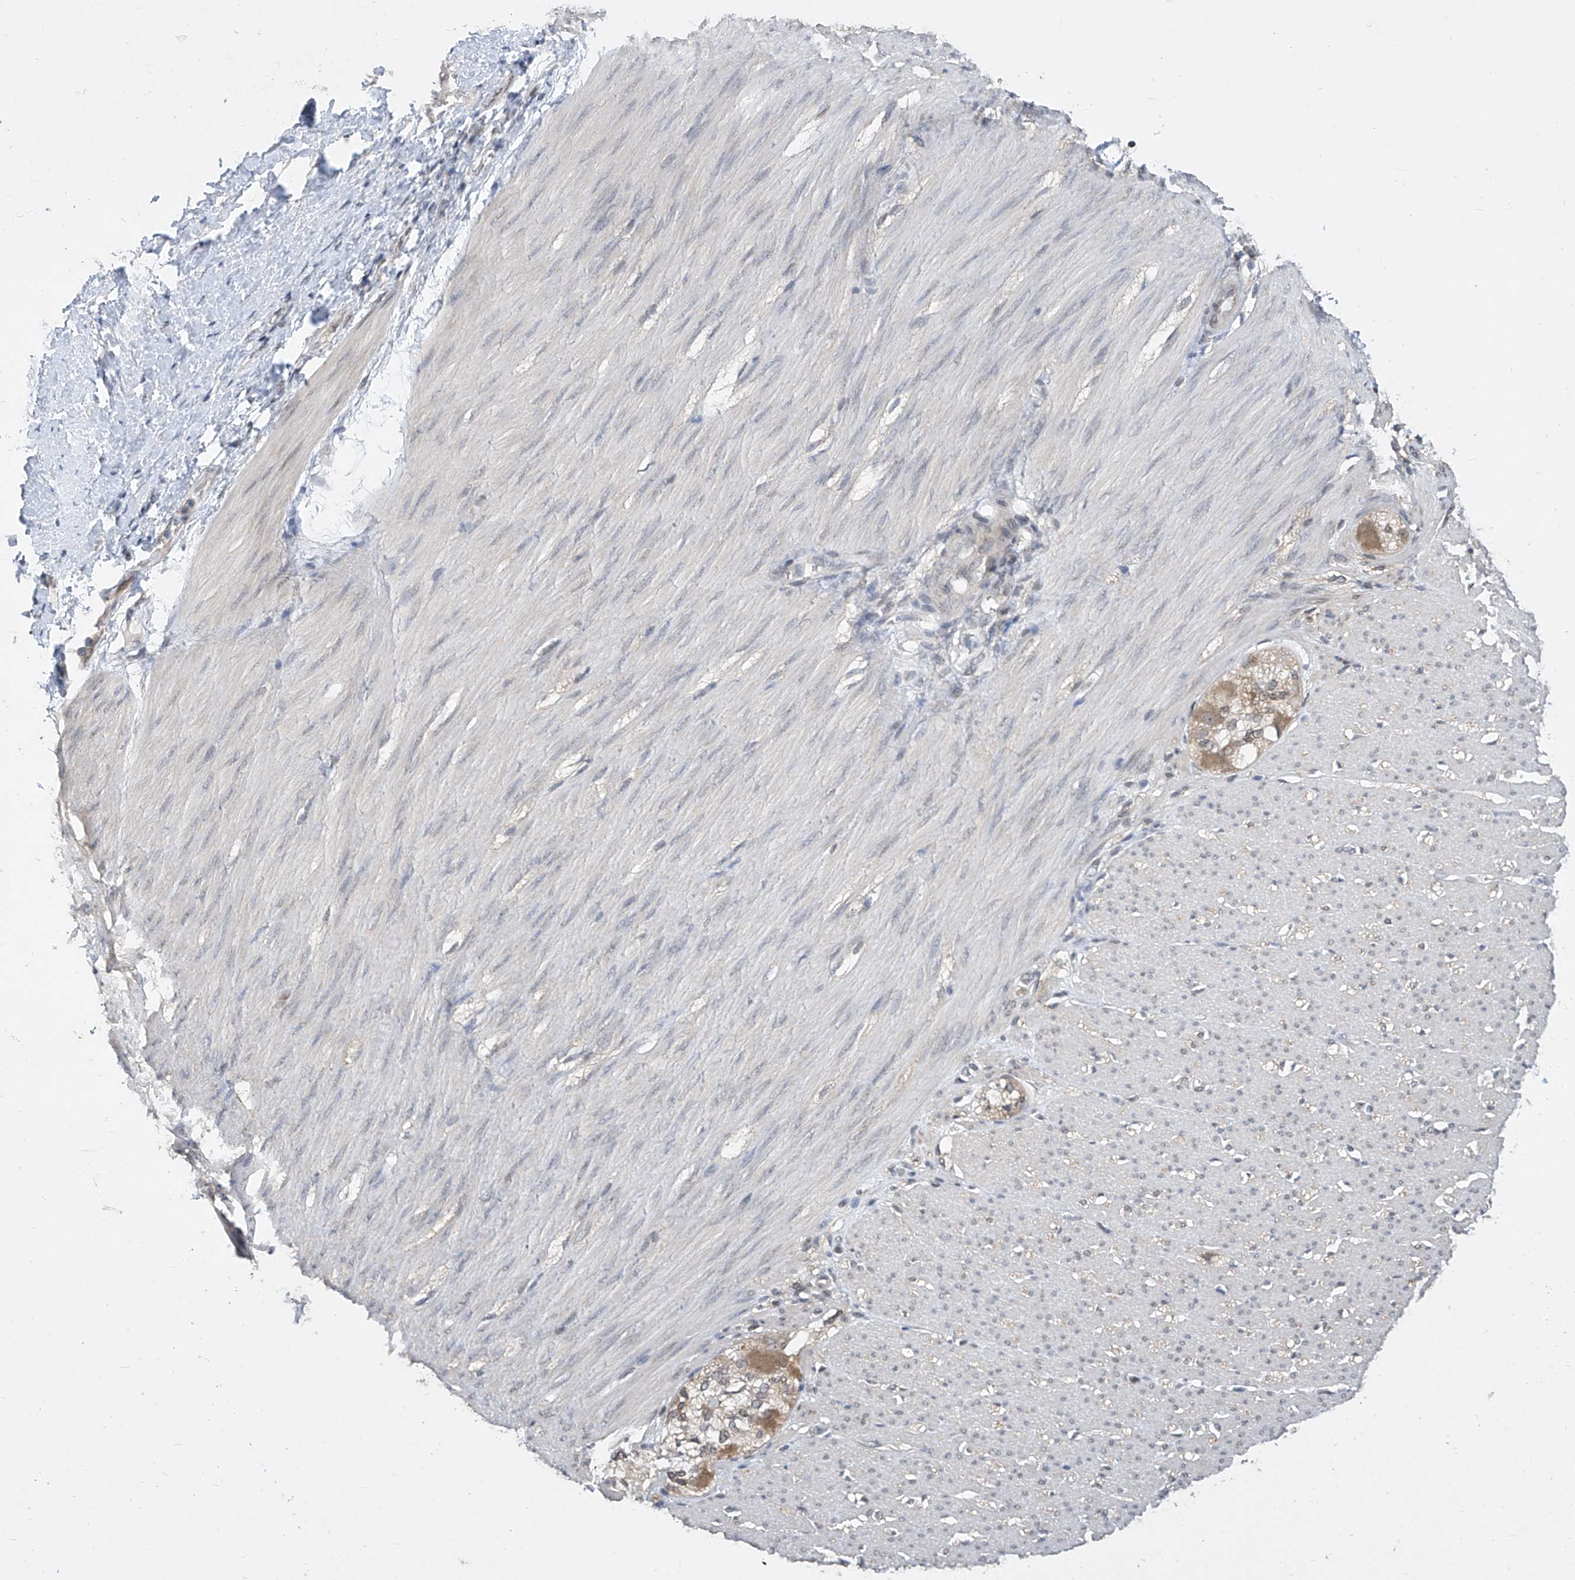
{"staining": {"intensity": "strong", "quantity": "<25%", "location": "cytoplasmic/membranous"}, "tissue": "smooth muscle", "cell_type": "Smooth muscle cells", "image_type": "normal", "snomed": [{"axis": "morphology", "description": "Normal tissue, NOS"}, {"axis": "morphology", "description": "Adenocarcinoma, NOS"}, {"axis": "topography", "description": "Colon"}, {"axis": "topography", "description": "Peripheral nerve tissue"}], "caption": "Protein expression analysis of normal smooth muscle exhibits strong cytoplasmic/membranous positivity in about <25% of smooth muscle cells. The staining is performed using DAB brown chromogen to label protein expression. The nuclei are counter-stained blue using hematoxylin.", "gene": "CETN1", "patient": {"sex": "male", "age": 14}}